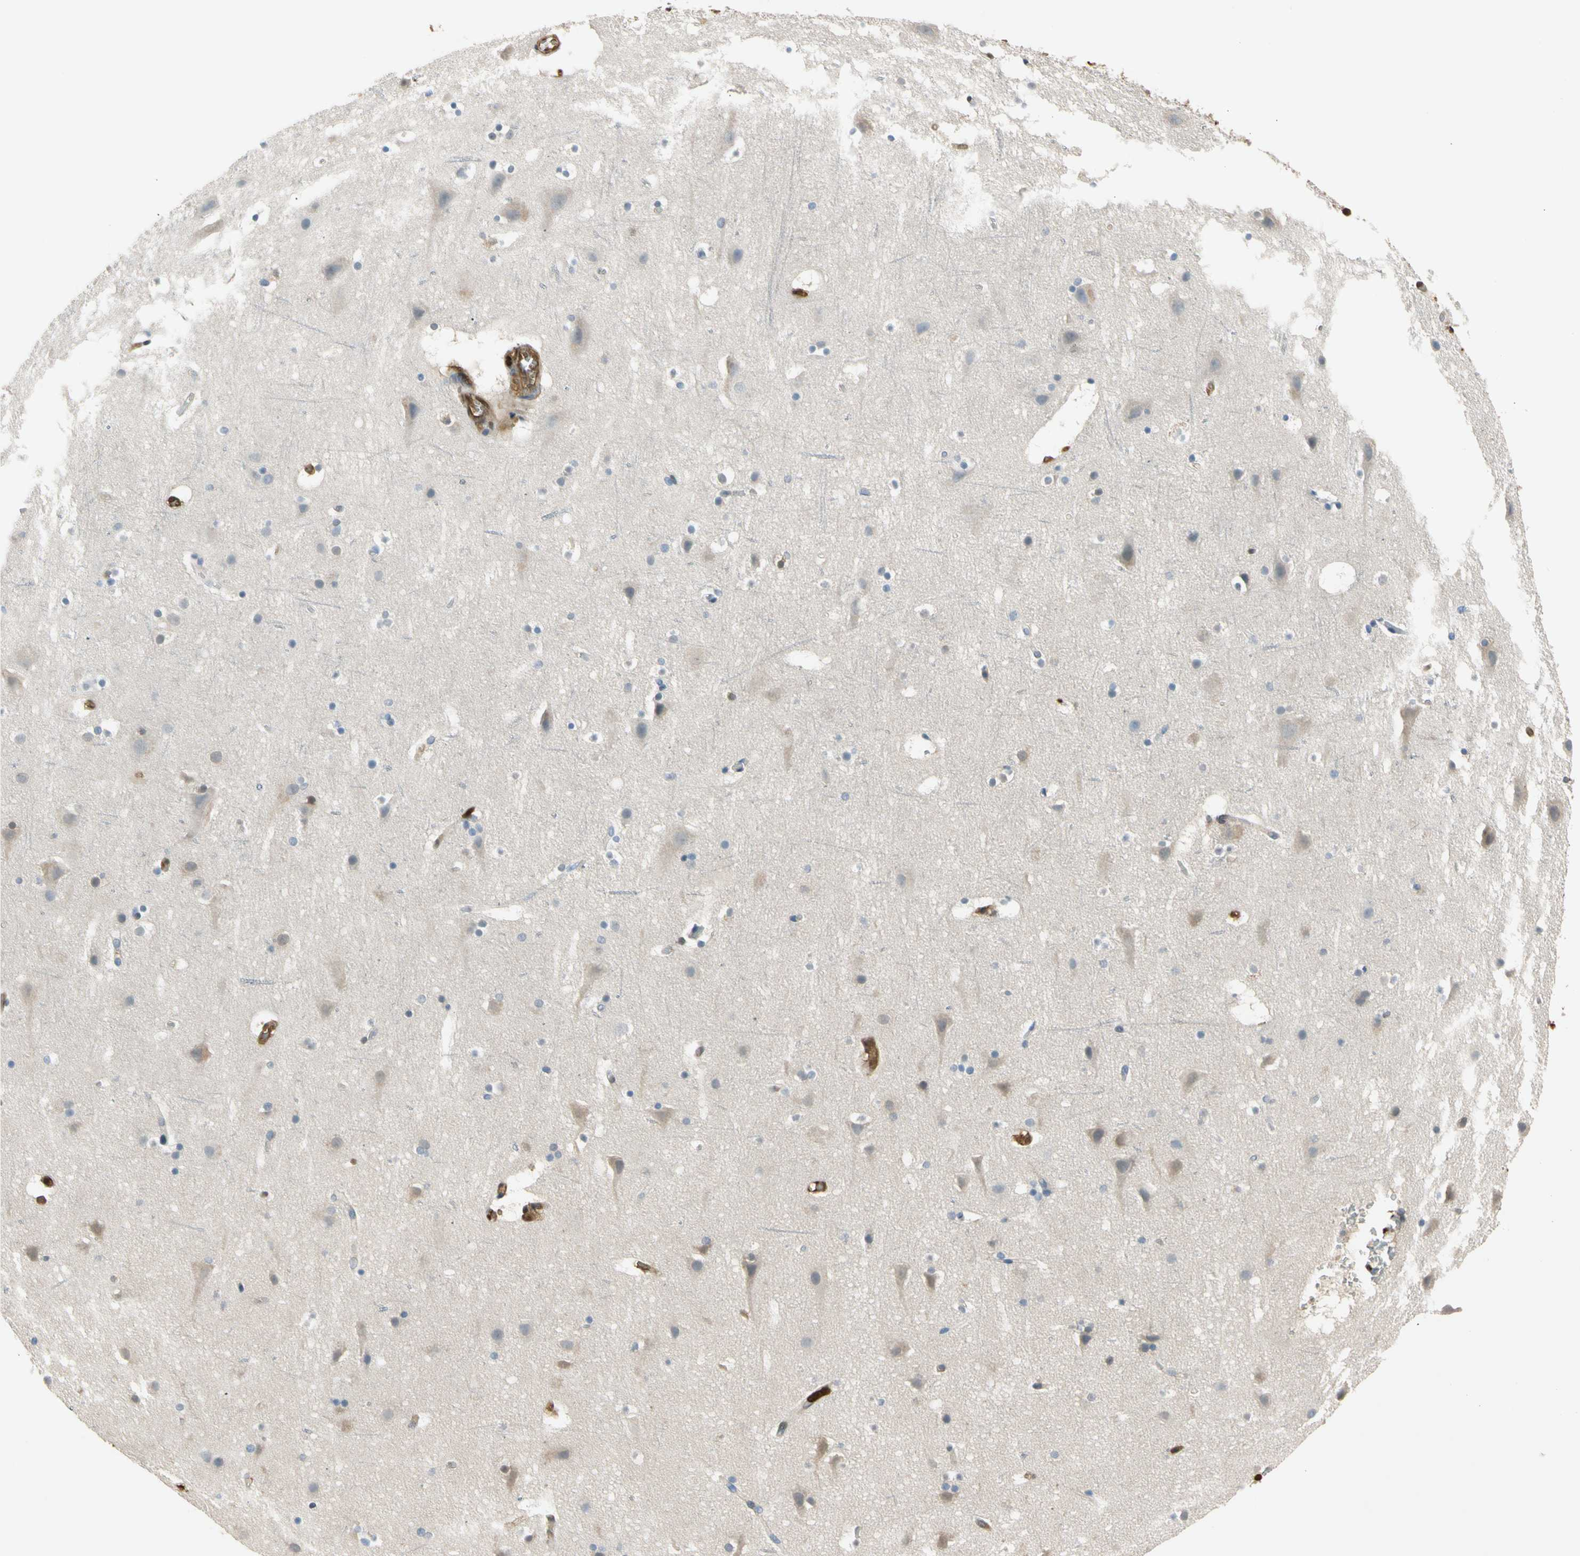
{"staining": {"intensity": "moderate", "quantity": "25%-75%", "location": "cytoplasmic/membranous"}, "tissue": "cerebral cortex", "cell_type": "Endothelial cells", "image_type": "normal", "snomed": [{"axis": "morphology", "description": "Normal tissue, NOS"}, {"axis": "topography", "description": "Cerebral cortex"}], "caption": "This micrograph displays IHC staining of normal cerebral cortex, with medium moderate cytoplasmic/membranous staining in approximately 25%-75% of endothelial cells.", "gene": "S100A6", "patient": {"sex": "male", "age": 45}}